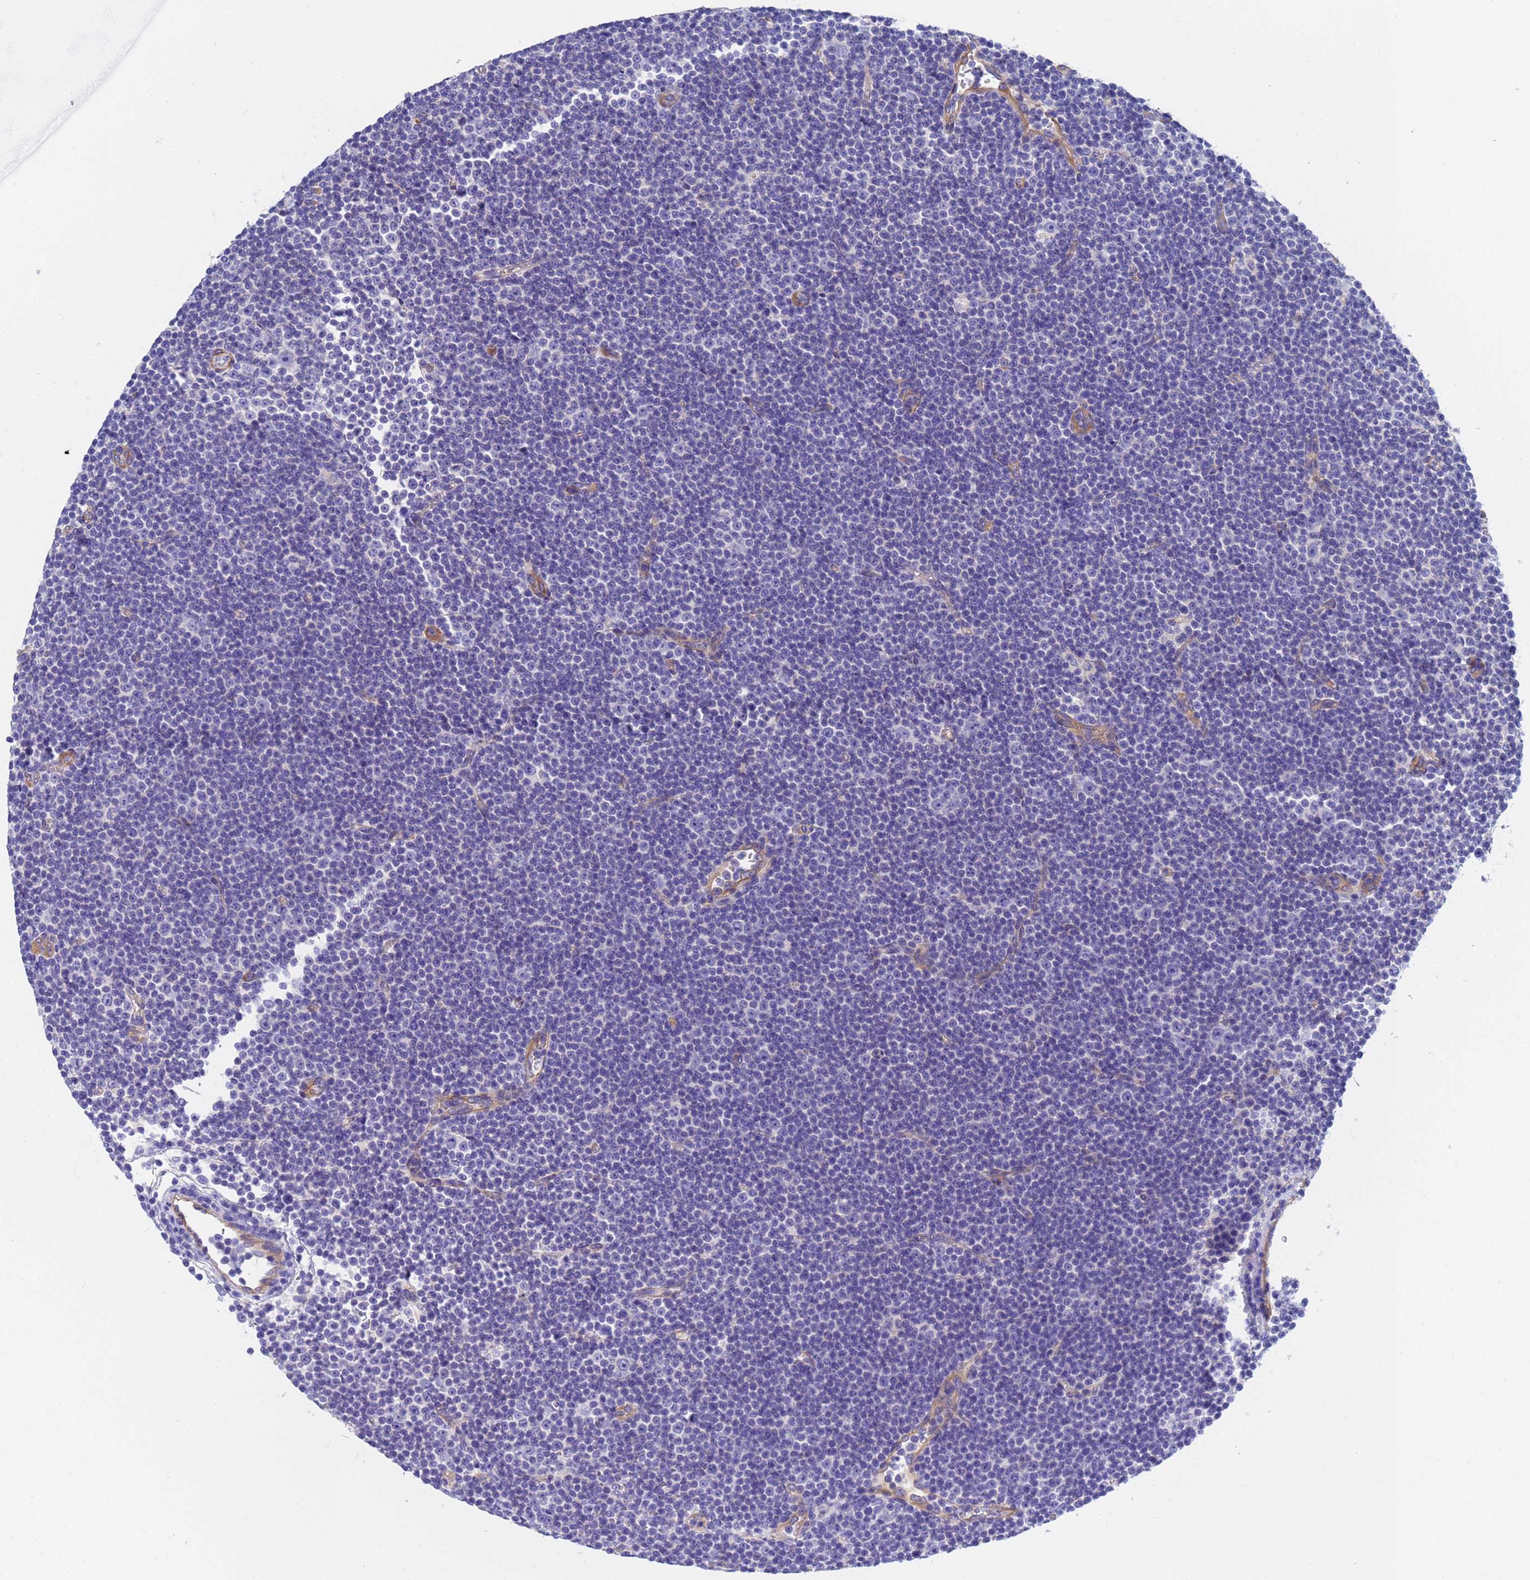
{"staining": {"intensity": "negative", "quantity": "none", "location": "none"}, "tissue": "lymphoma", "cell_type": "Tumor cells", "image_type": "cancer", "snomed": [{"axis": "morphology", "description": "Malignant lymphoma, non-Hodgkin's type, Low grade"}, {"axis": "topography", "description": "Lymph node"}], "caption": "DAB immunohistochemical staining of lymphoma displays no significant positivity in tumor cells.", "gene": "CST4", "patient": {"sex": "female", "age": 67}}